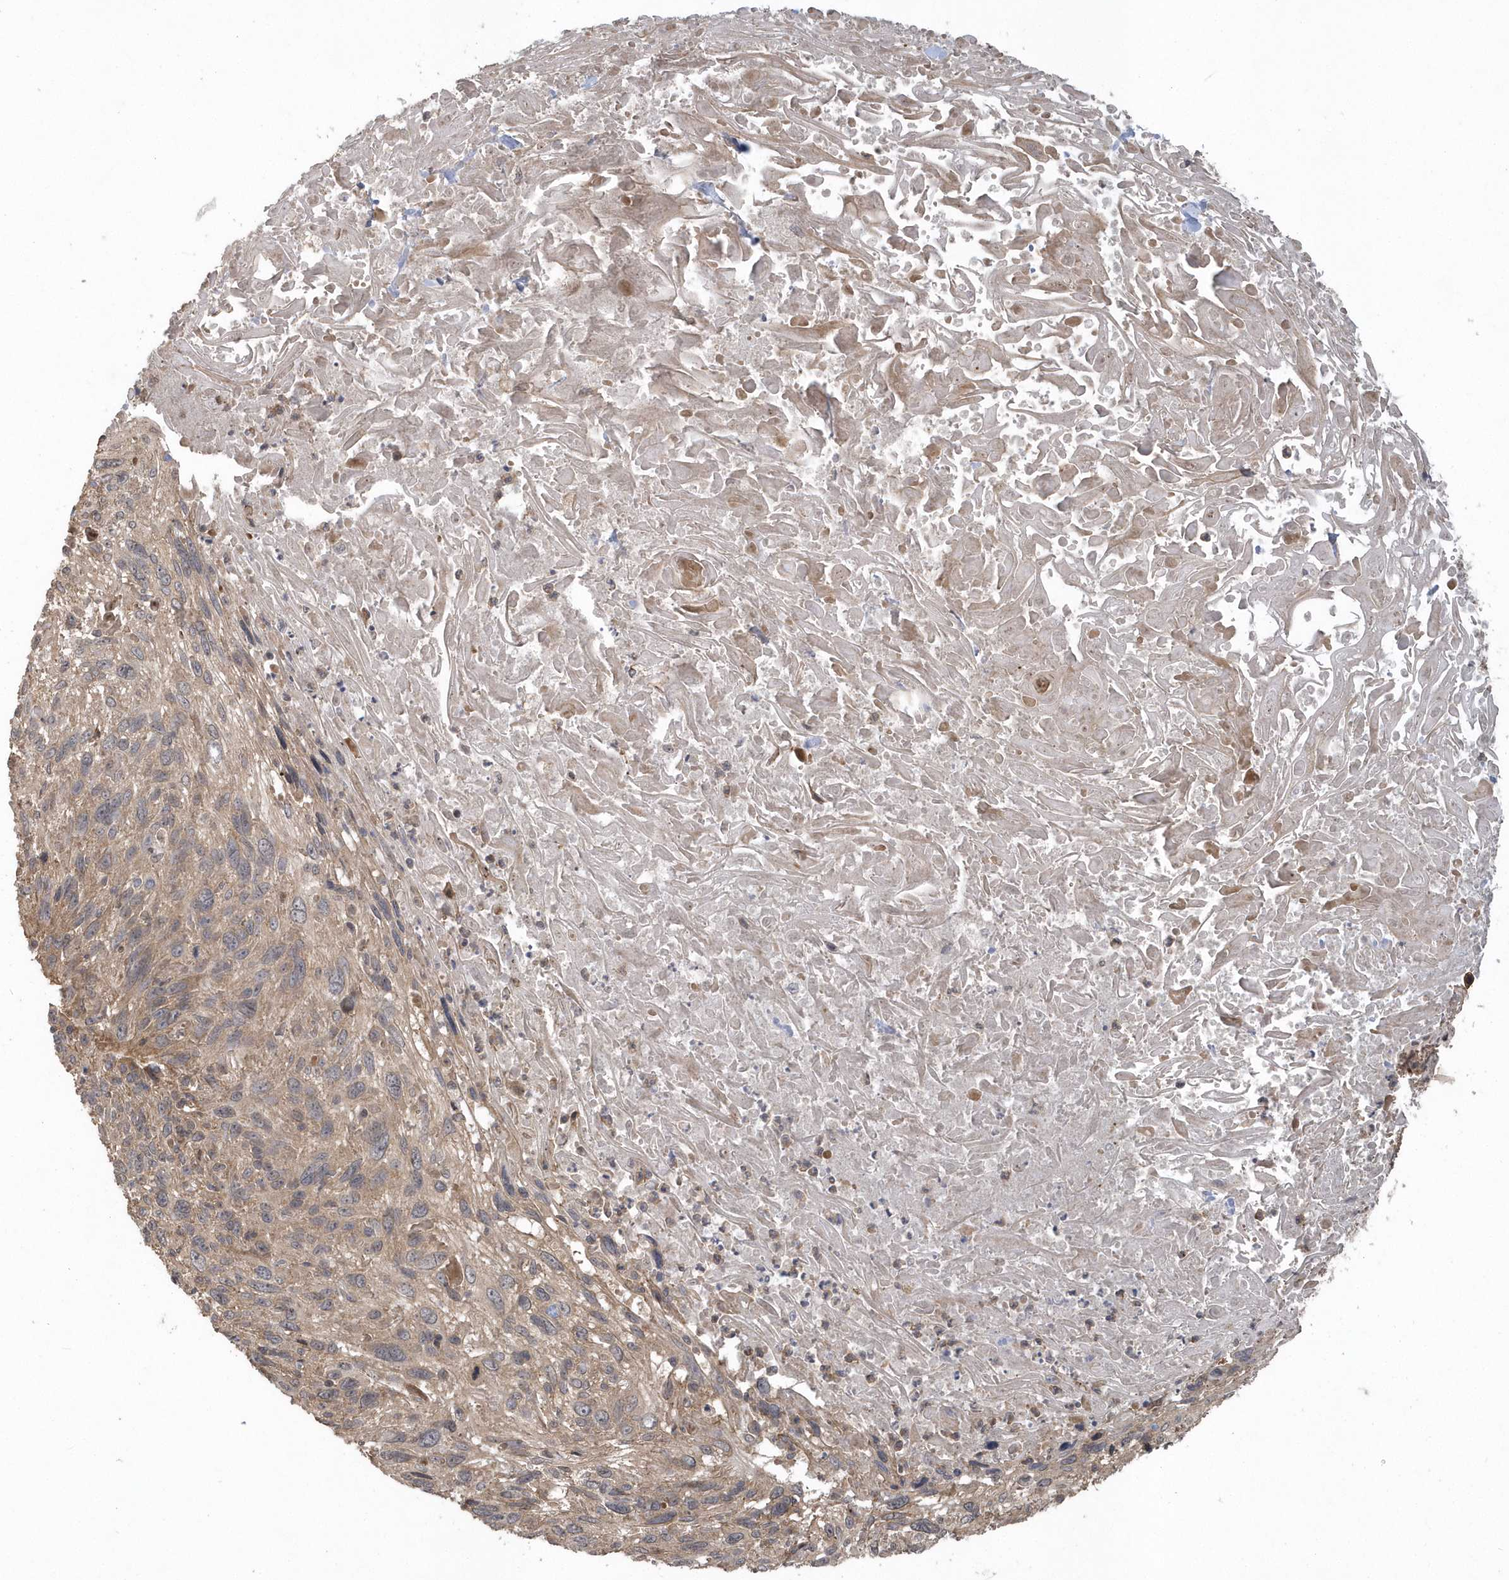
{"staining": {"intensity": "weak", "quantity": ">75%", "location": "cytoplasmic/membranous"}, "tissue": "cervical cancer", "cell_type": "Tumor cells", "image_type": "cancer", "snomed": [{"axis": "morphology", "description": "Squamous cell carcinoma, NOS"}, {"axis": "topography", "description": "Cervix"}], "caption": "The photomicrograph shows immunohistochemical staining of cervical squamous cell carcinoma. There is weak cytoplasmic/membranous positivity is seen in approximately >75% of tumor cells.", "gene": "HERPUD1", "patient": {"sex": "female", "age": 51}}